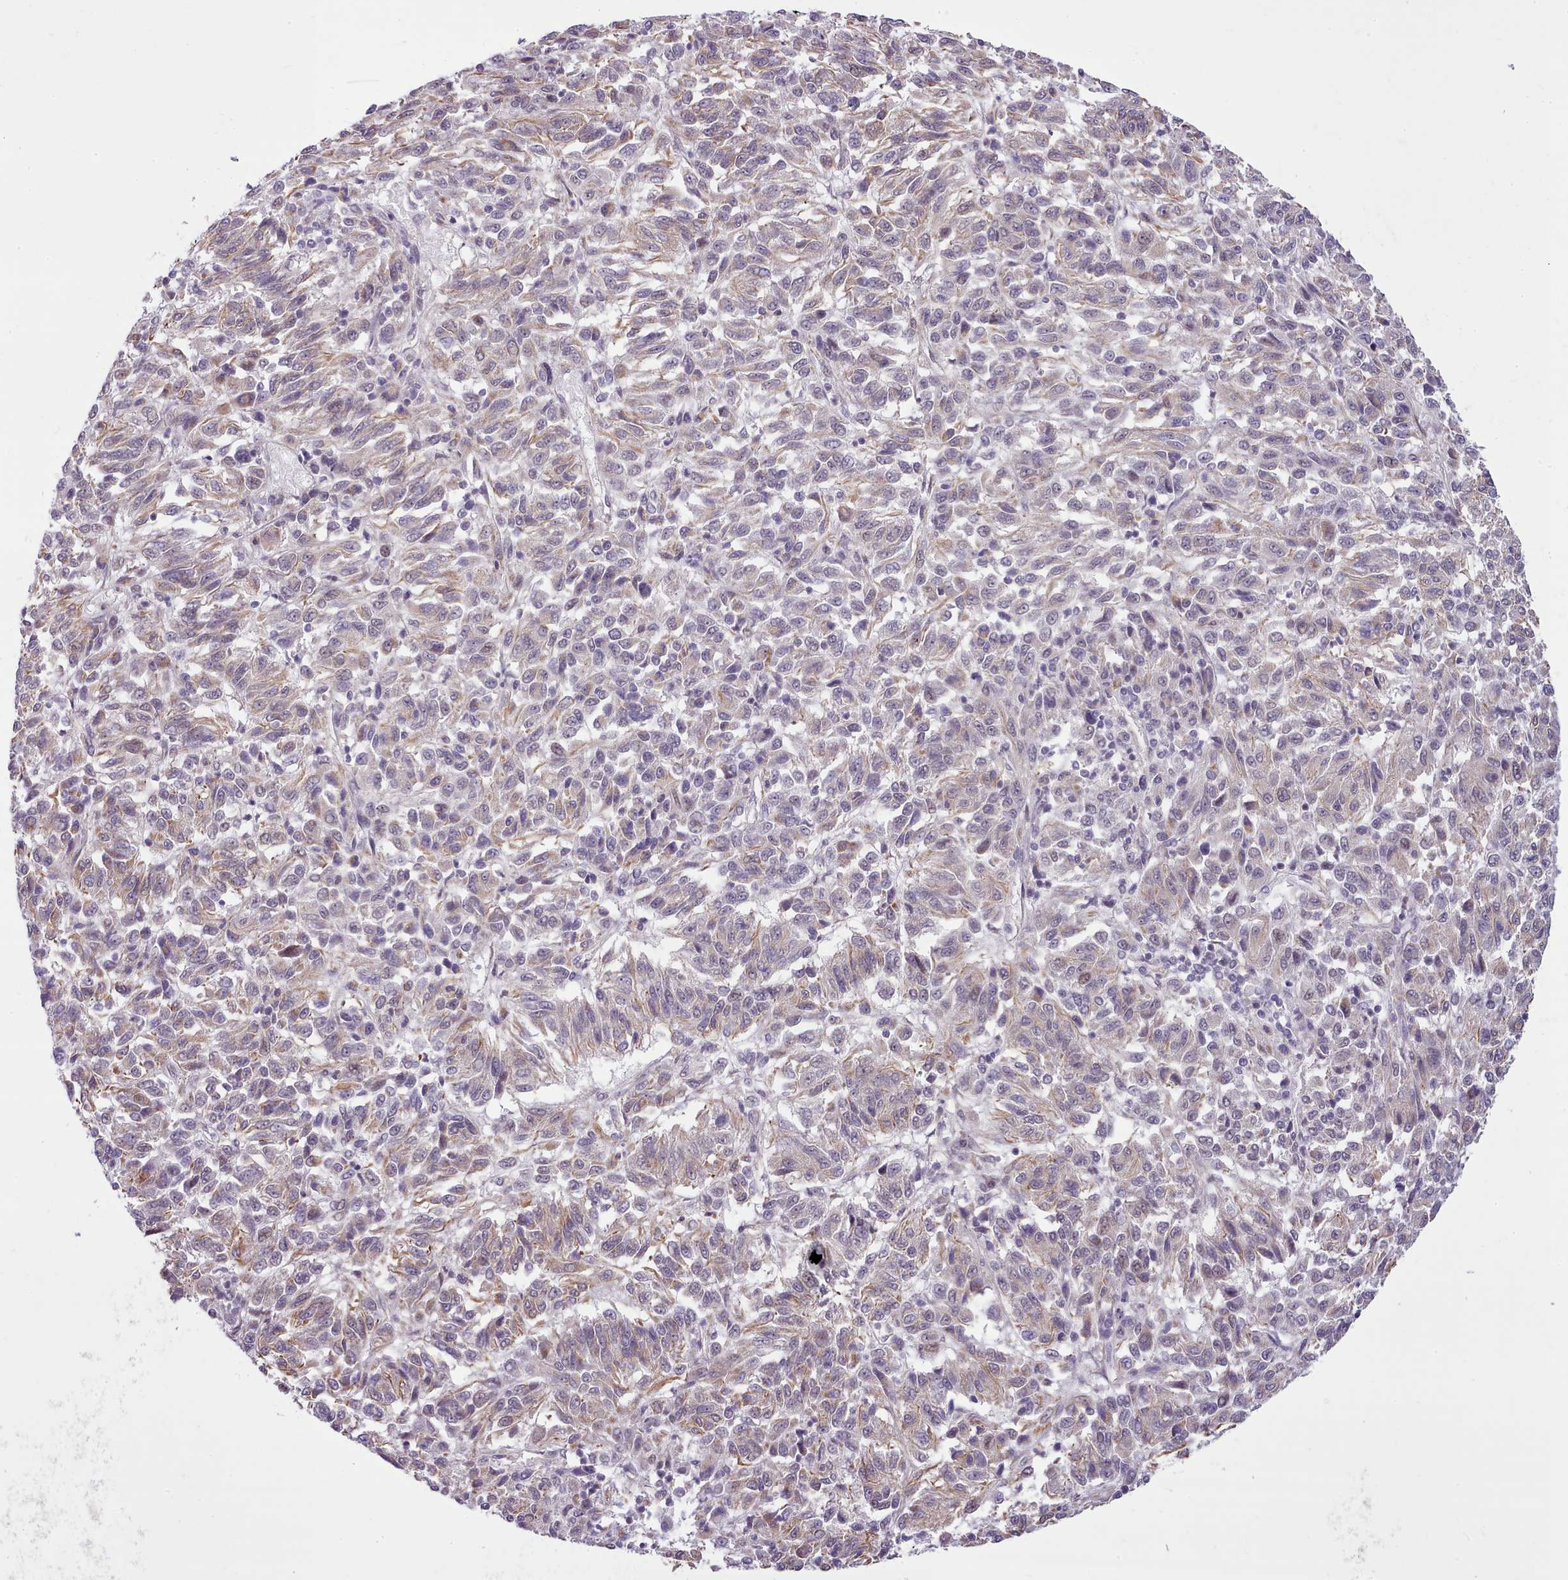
{"staining": {"intensity": "weak", "quantity": "25%-75%", "location": "cytoplasmic/membranous"}, "tissue": "melanoma", "cell_type": "Tumor cells", "image_type": "cancer", "snomed": [{"axis": "morphology", "description": "Malignant melanoma, Metastatic site"}, {"axis": "topography", "description": "Lung"}], "caption": "The image displays staining of melanoma, revealing weak cytoplasmic/membranous protein staining (brown color) within tumor cells. (DAB (3,3'-diaminobenzidine) IHC, brown staining for protein, blue staining for nuclei).", "gene": "HOXB7", "patient": {"sex": "male", "age": 64}}